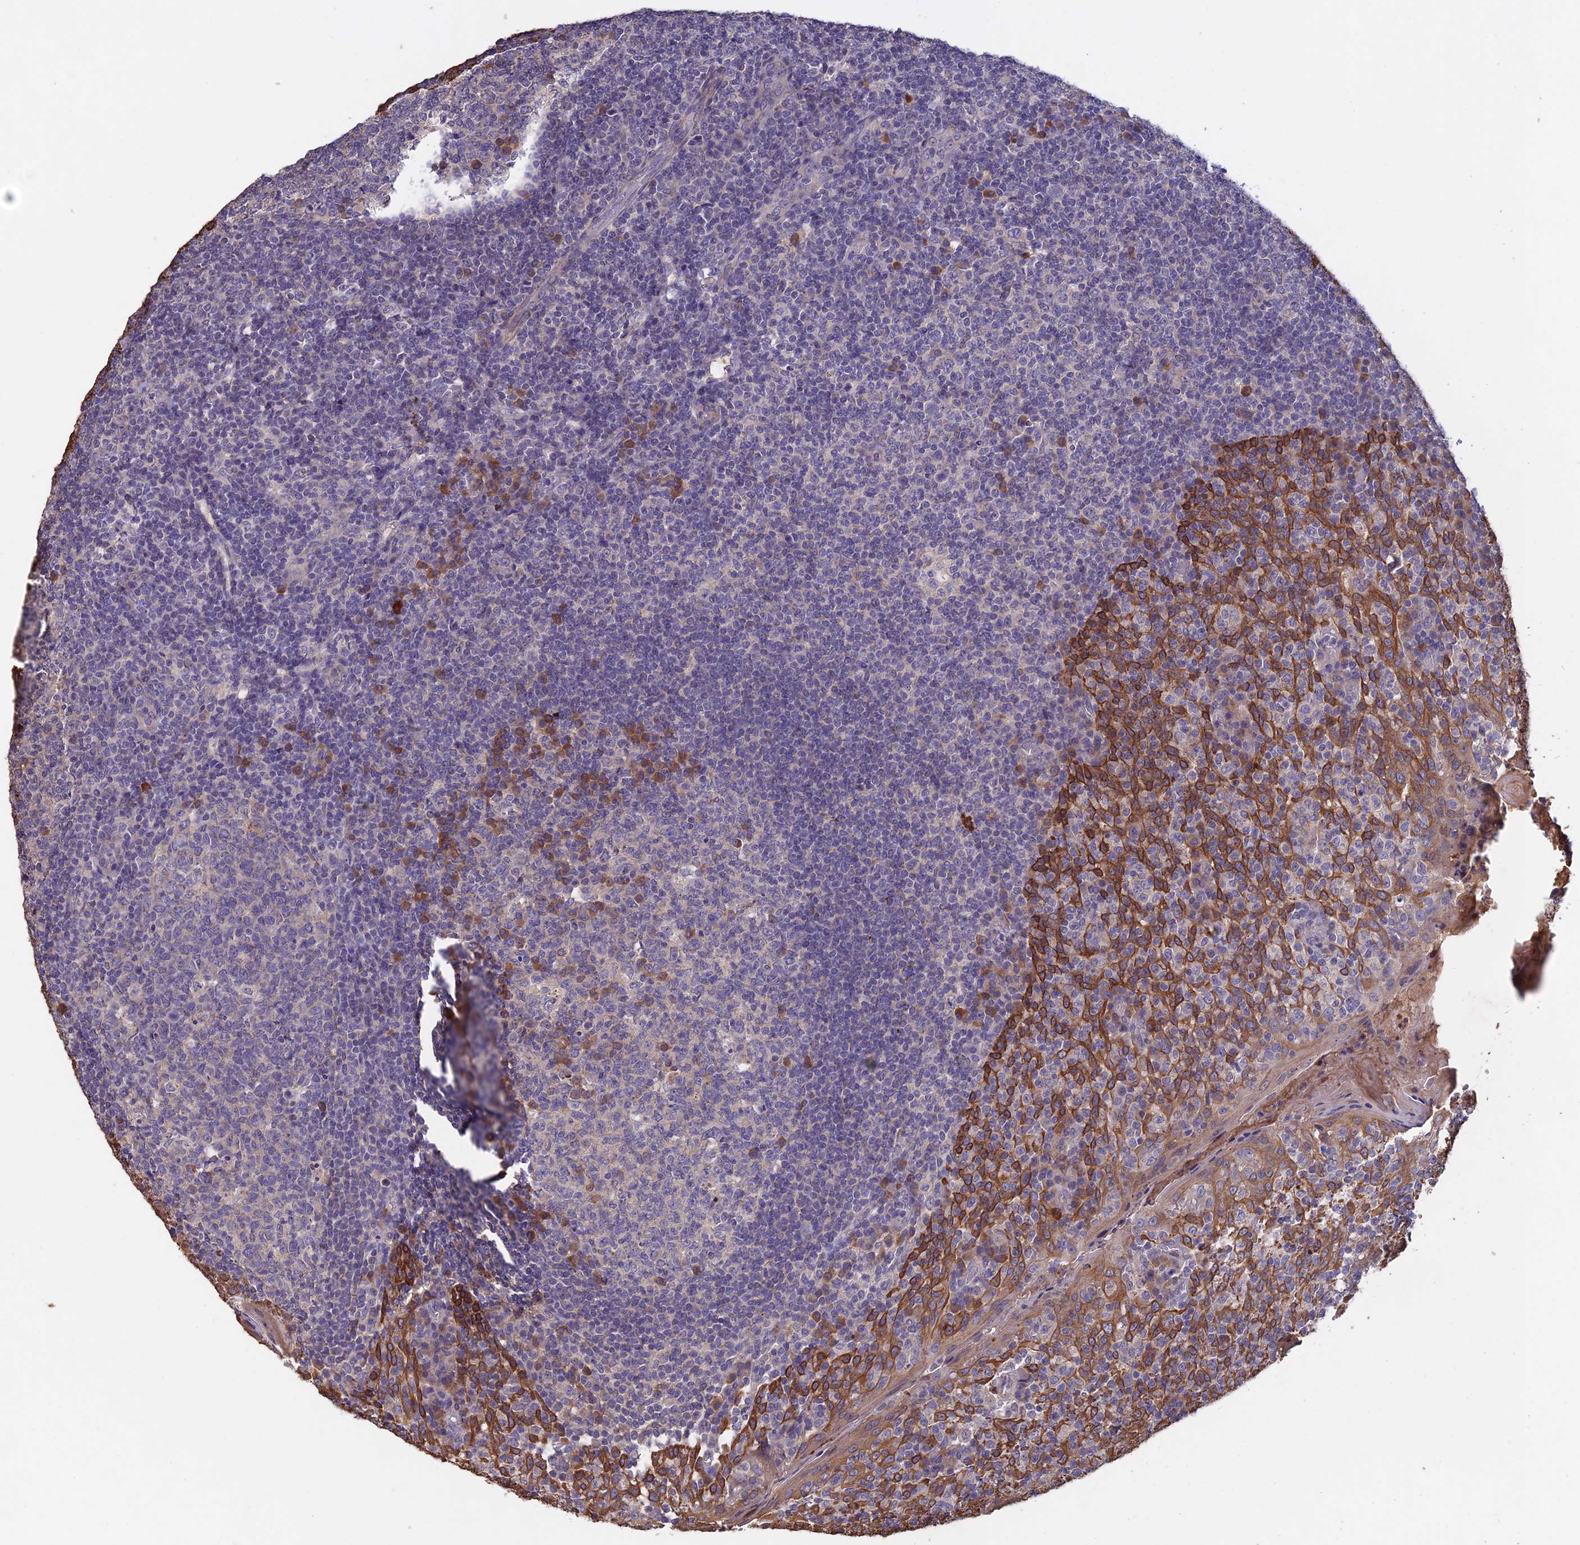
{"staining": {"intensity": "negative", "quantity": "none", "location": "none"}, "tissue": "tonsil", "cell_type": "Germinal center cells", "image_type": "normal", "snomed": [{"axis": "morphology", "description": "Normal tissue, NOS"}, {"axis": "topography", "description": "Tonsil"}], "caption": "Germinal center cells show no significant staining in normal tonsil. (Brightfield microscopy of DAB IHC at high magnification).", "gene": "SLC39A13", "patient": {"sex": "female", "age": 19}}